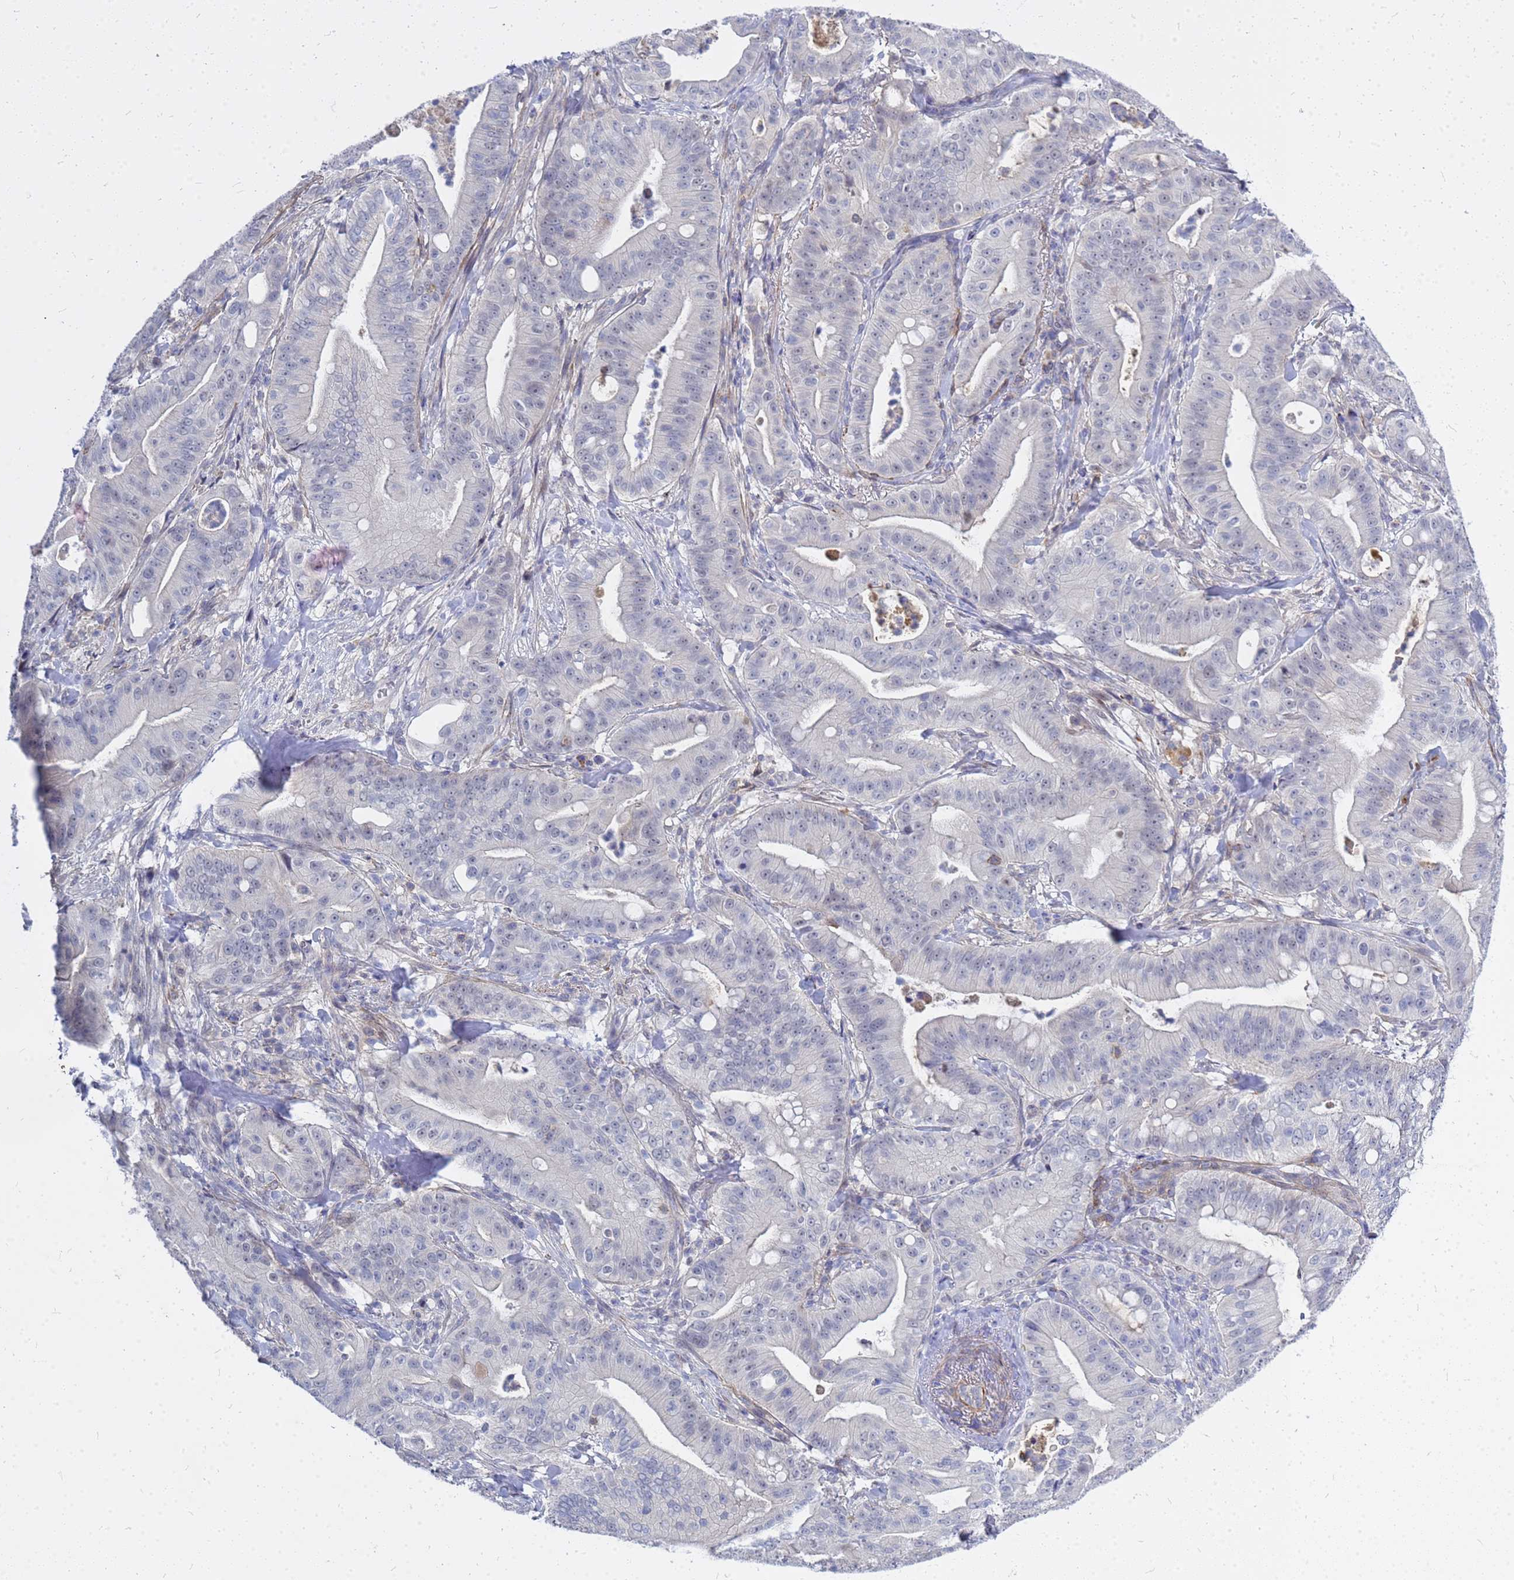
{"staining": {"intensity": "negative", "quantity": "none", "location": "none"}, "tissue": "pancreatic cancer", "cell_type": "Tumor cells", "image_type": "cancer", "snomed": [{"axis": "morphology", "description": "Adenocarcinoma, NOS"}, {"axis": "topography", "description": "Pancreas"}], "caption": "Image shows no significant protein positivity in tumor cells of pancreatic cancer (adenocarcinoma).", "gene": "SRGAP3", "patient": {"sex": "male", "age": 71}}